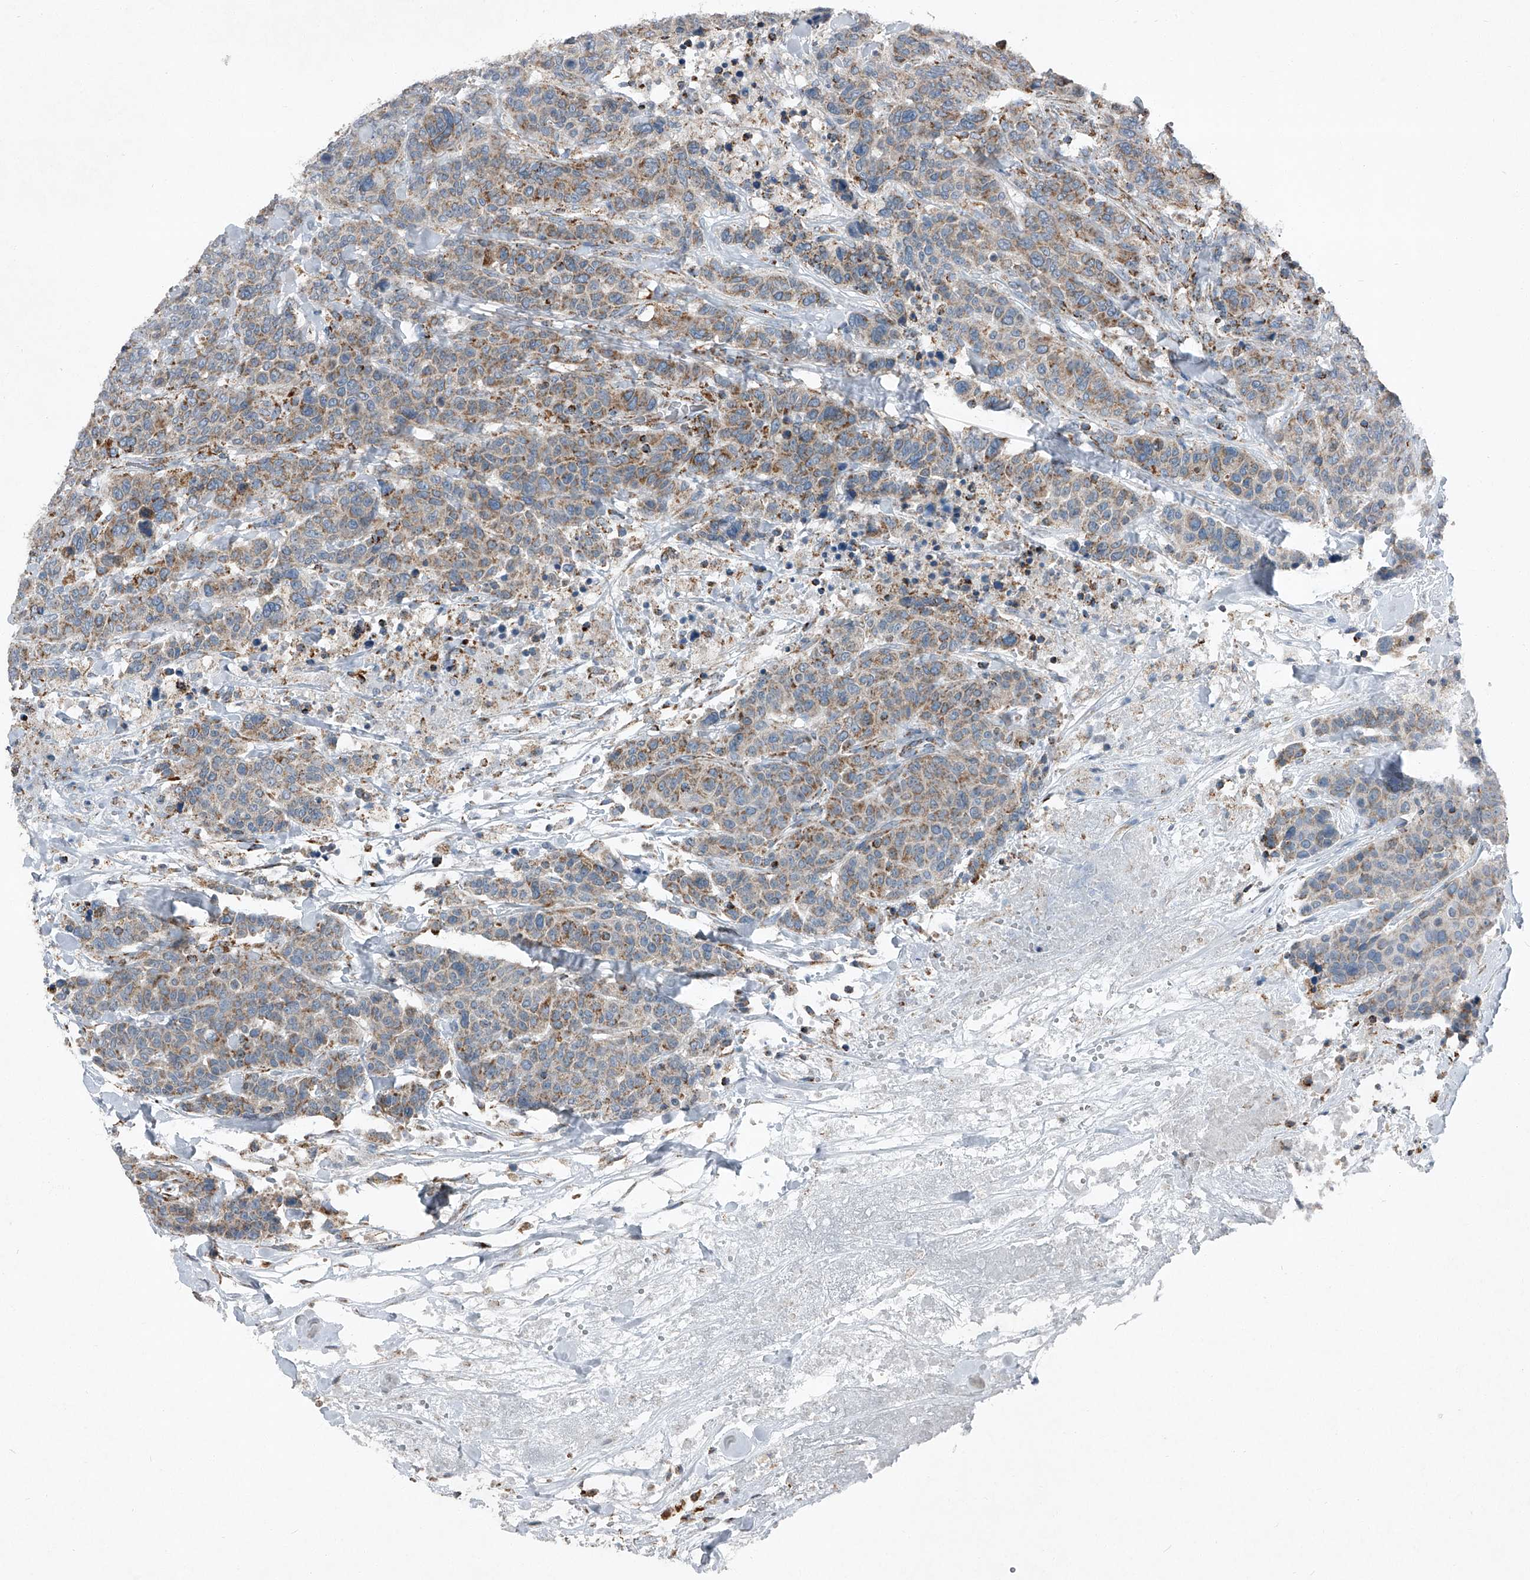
{"staining": {"intensity": "moderate", "quantity": ">75%", "location": "cytoplasmic/membranous"}, "tissue": "breast cancer", "cell_type": "Tumor cells", "image_type": "cancer", "snomed": [{"axis": "morphology", "description": "Duct carcinoma"}, {"axis": "topography", "description": "Breast"}], "caption": "DAB immunohistochemical staining of breast cancer (intraductal carcinoma) displays moderate cytoplasmic/membranous protein expression in approximately >75% of tumor cells.", "gene": "CHRNA7", "patient": {"sex": "female", "age": 37}}